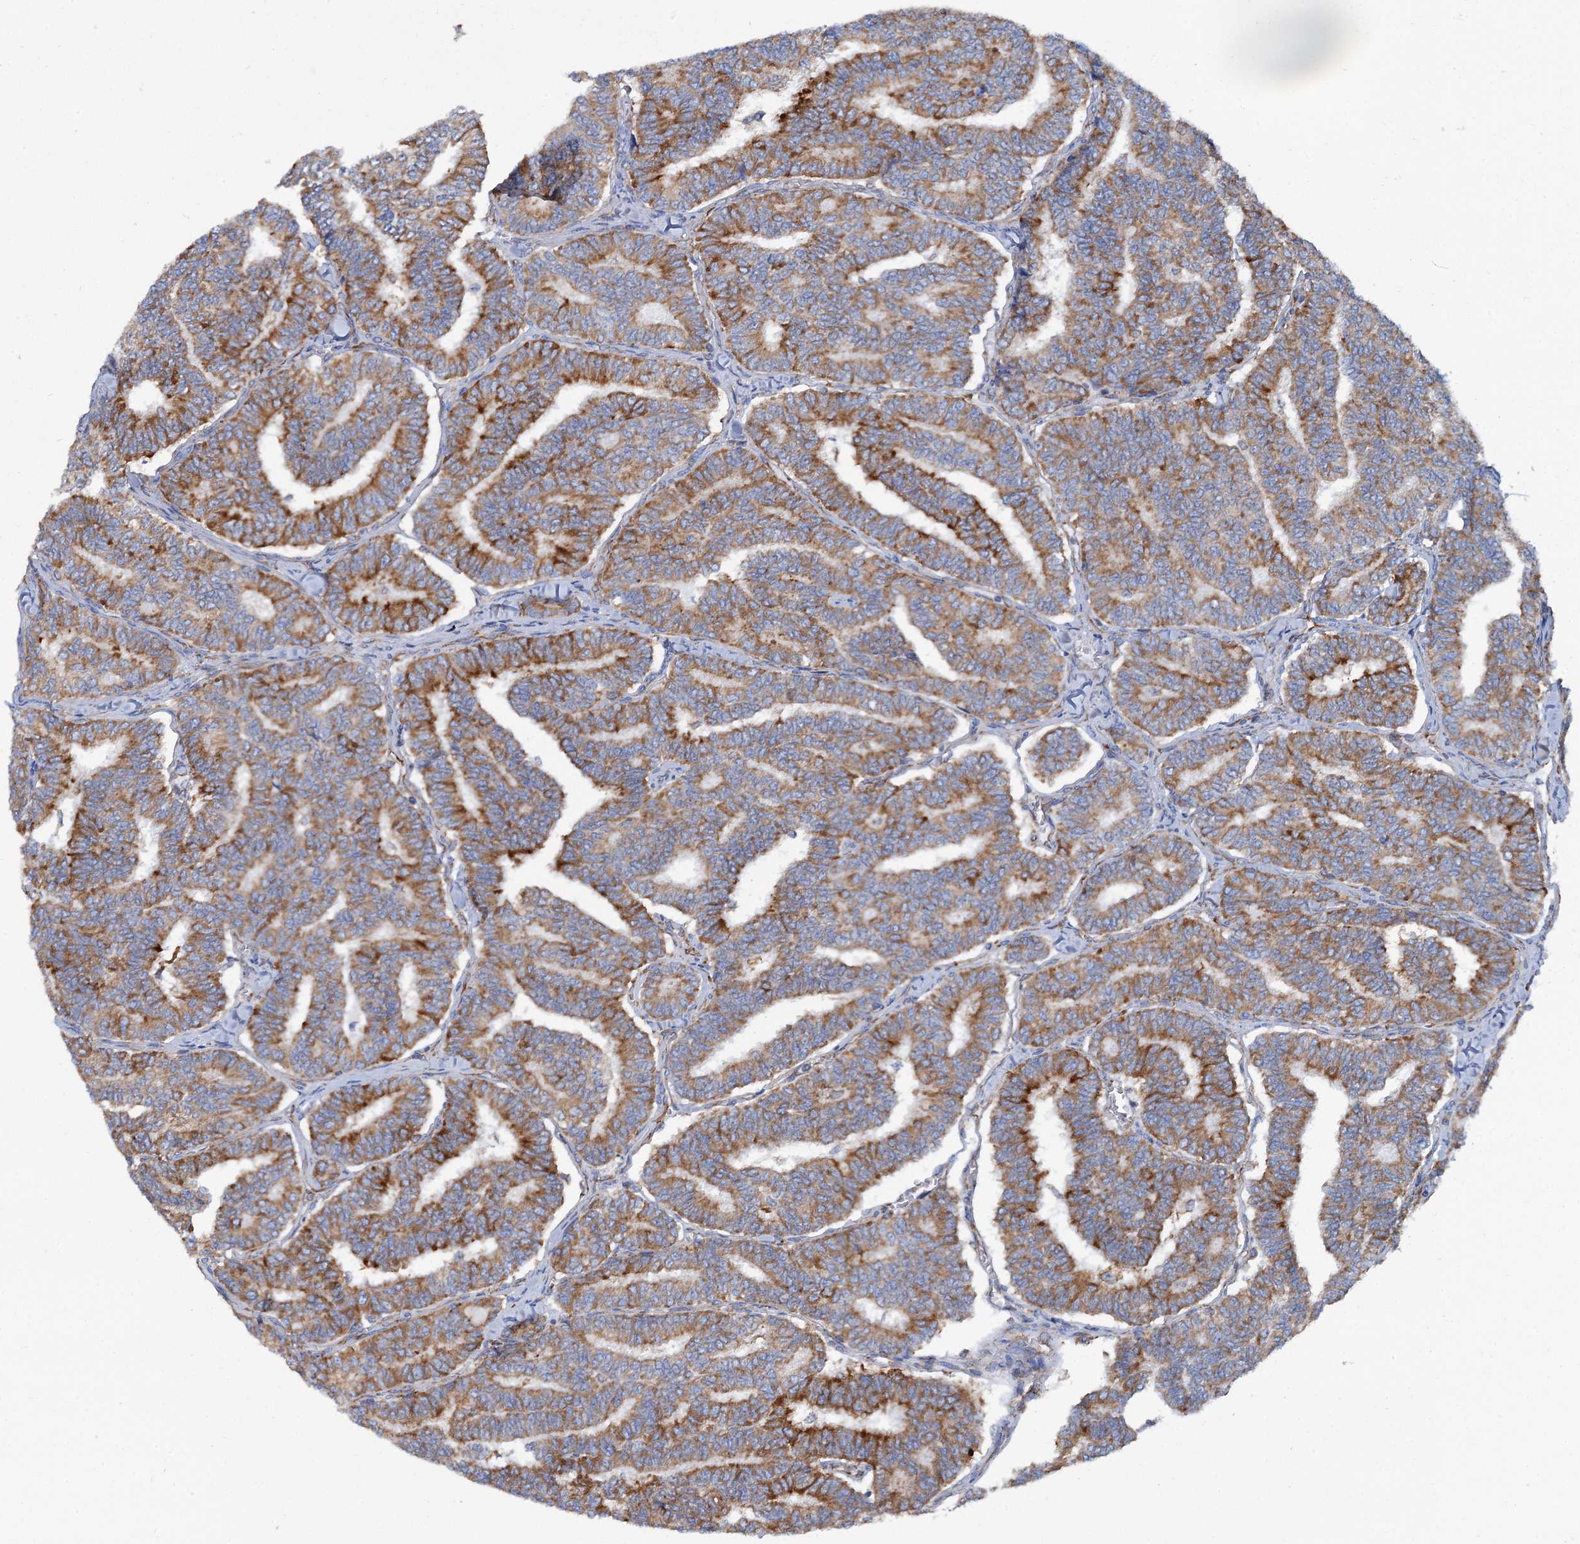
{"staining": {"intensity": "moderate", "quantity": ">75%", "location": "cytoplasmic/membranous"}, "tissue": "thyroid cancer", "cell_type": "Tumor cells", "image_type": "cancer", "snomed": [{"axis": "morphology", "description": "Papillary adenocarcinoma, NOS"}, {"axis": "topography", "description": "Thyroid gland"}], "caption": "Thyroid cancer was stained to show a protein in brown. There is medium levels of moderate cytoplasmic/membranous staining in about >75% of tumor cells.", "gene": "SHE", "patient": {"sex": "female", "age": 35}}